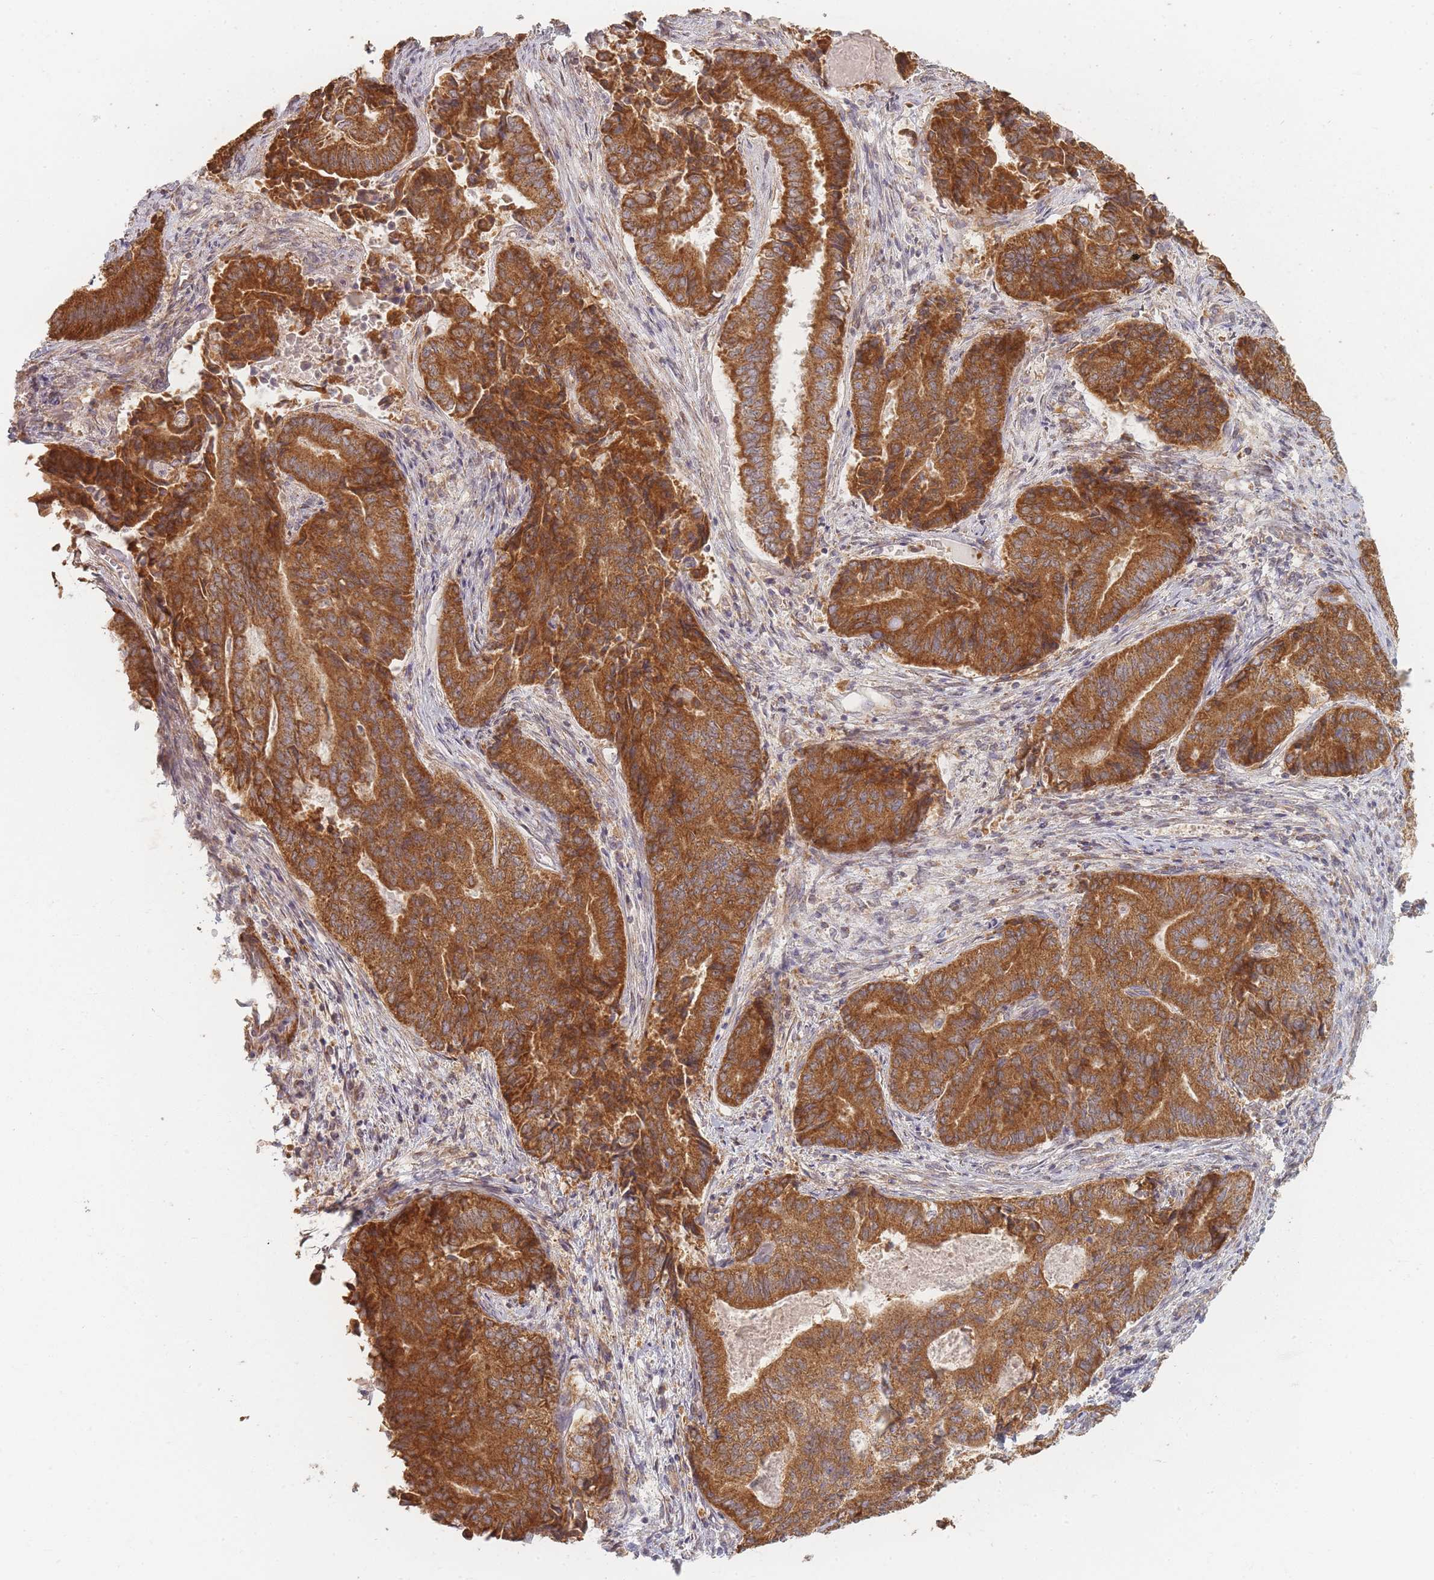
{"staining": {"intensity": "strong", "quantity": ">75%", "location": "cytoplasmic/membranous"}, "tissue": "endometrial cancer", "cell_type": "Tumor cells", "image_type": "cancer", "snomed": [{"axis": "morphology", "description": "Adenocarcinoma, NOS"}, {"axis": "topography", "description": "Endometrium"}], "caption": "Protein expression analysis of human adenocarcinoma (endometrial) reveals strong cytoplasmic/membranous expression in about >75% of tumor cells. (DAB (3,3'-diaminobenzidine) = brown stain, brightfield microscopy at high magnification).", "gene": "MRPS6", "patient": {"sex": "female", "age": 80}}